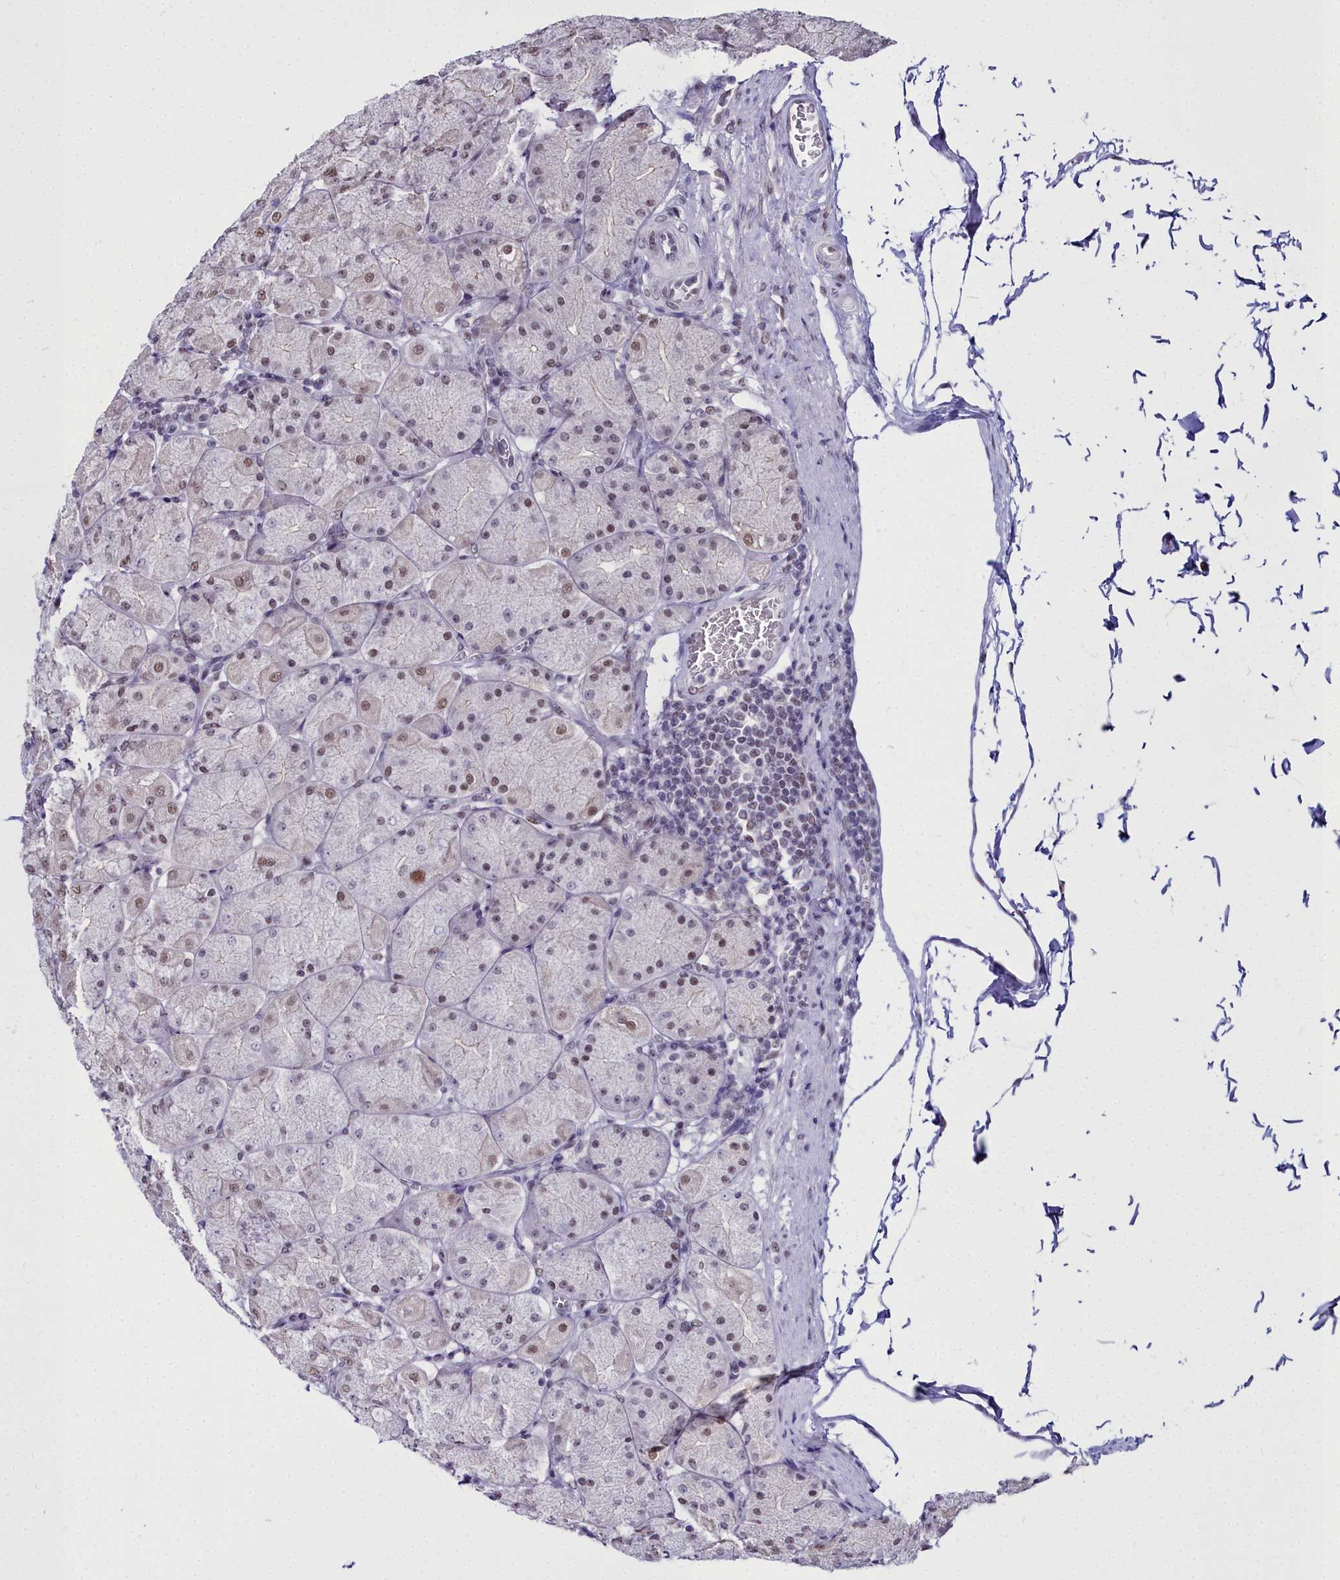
{"staining": {"intensity": "moderate", "quantity": "25%-75%", "location": "nuclear"}, "tissue": "stomach", "cell_type": "Glandular cells", "image_type": "normal", "snomed": [{"axis": "morphology", "description": "Normal tissue, NOS"}, {"axis": "topography", "description": "Stomach, upper"}], "caption": "IHC histopathology image of unremarkable stomach: stomach stained using immunohistochemistry demonstrates medium levels of moderate protein expression localized specifically in the nuclear of glandular cells, appearing as a nuclear brown color.", "gene": "RBM12", "patient": {"sex": "female", "age": 56}}